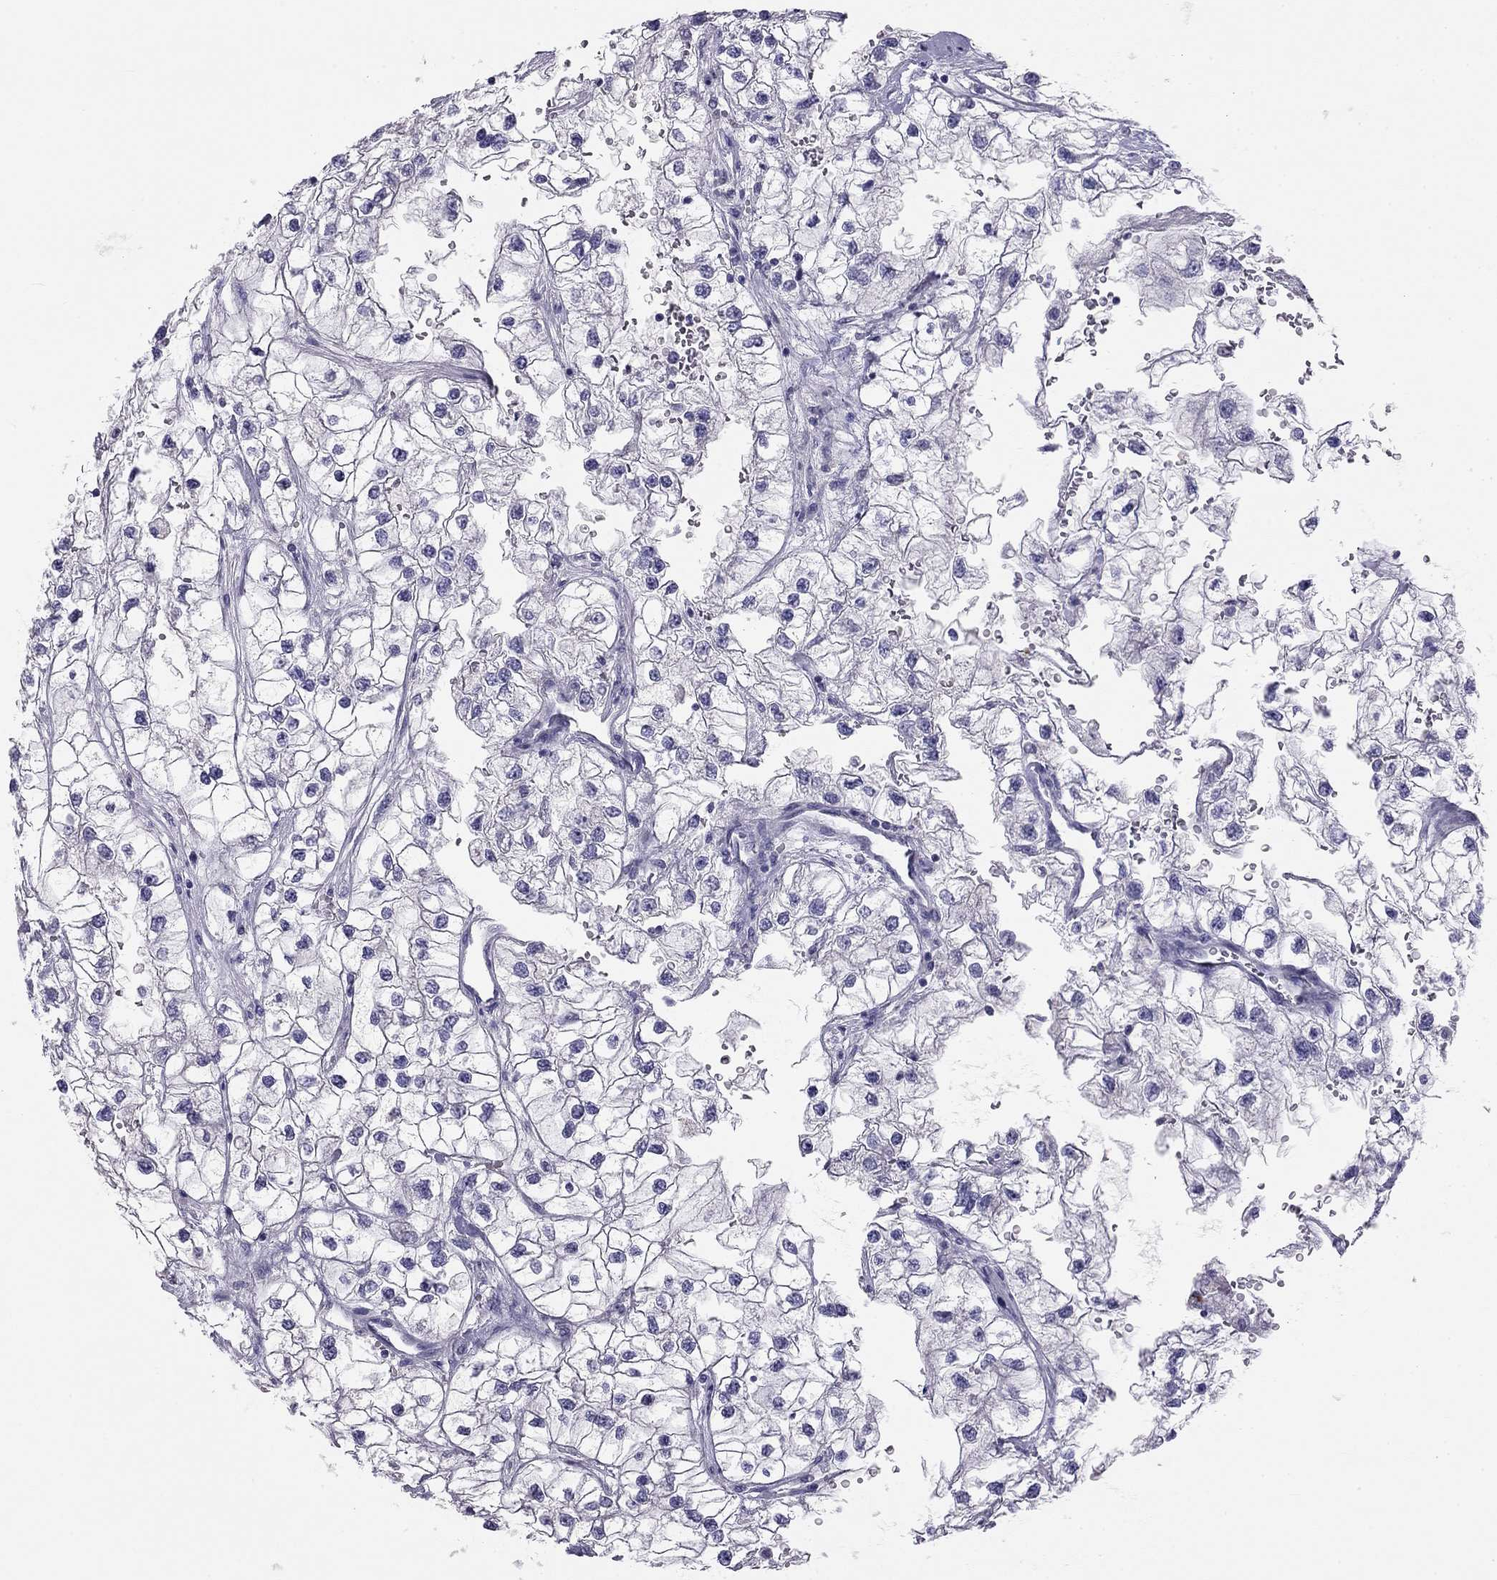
{"staining": {"intensity": "negative", "quantity": "none", "location": "none"}, "tissue": "renal cancer", "cell_type": "Tumor cells", "image_type": "cancer", "snomed": [{"axis": "morphology", "description": "Adenocarcinoma, NOS"}, {"axis": "topography", "description": "Kidney"}], "caption": "Adenocarcinoma (renal) was stained to show a protein in brown. There is no significant positivity in tumor cells. (DAB (3,3'-diaminobenzidine) immunohistochemistry with hematoxylin counter stain).", "gene": "KLRG1", "patient": {"sex": "male", "age": 59}}